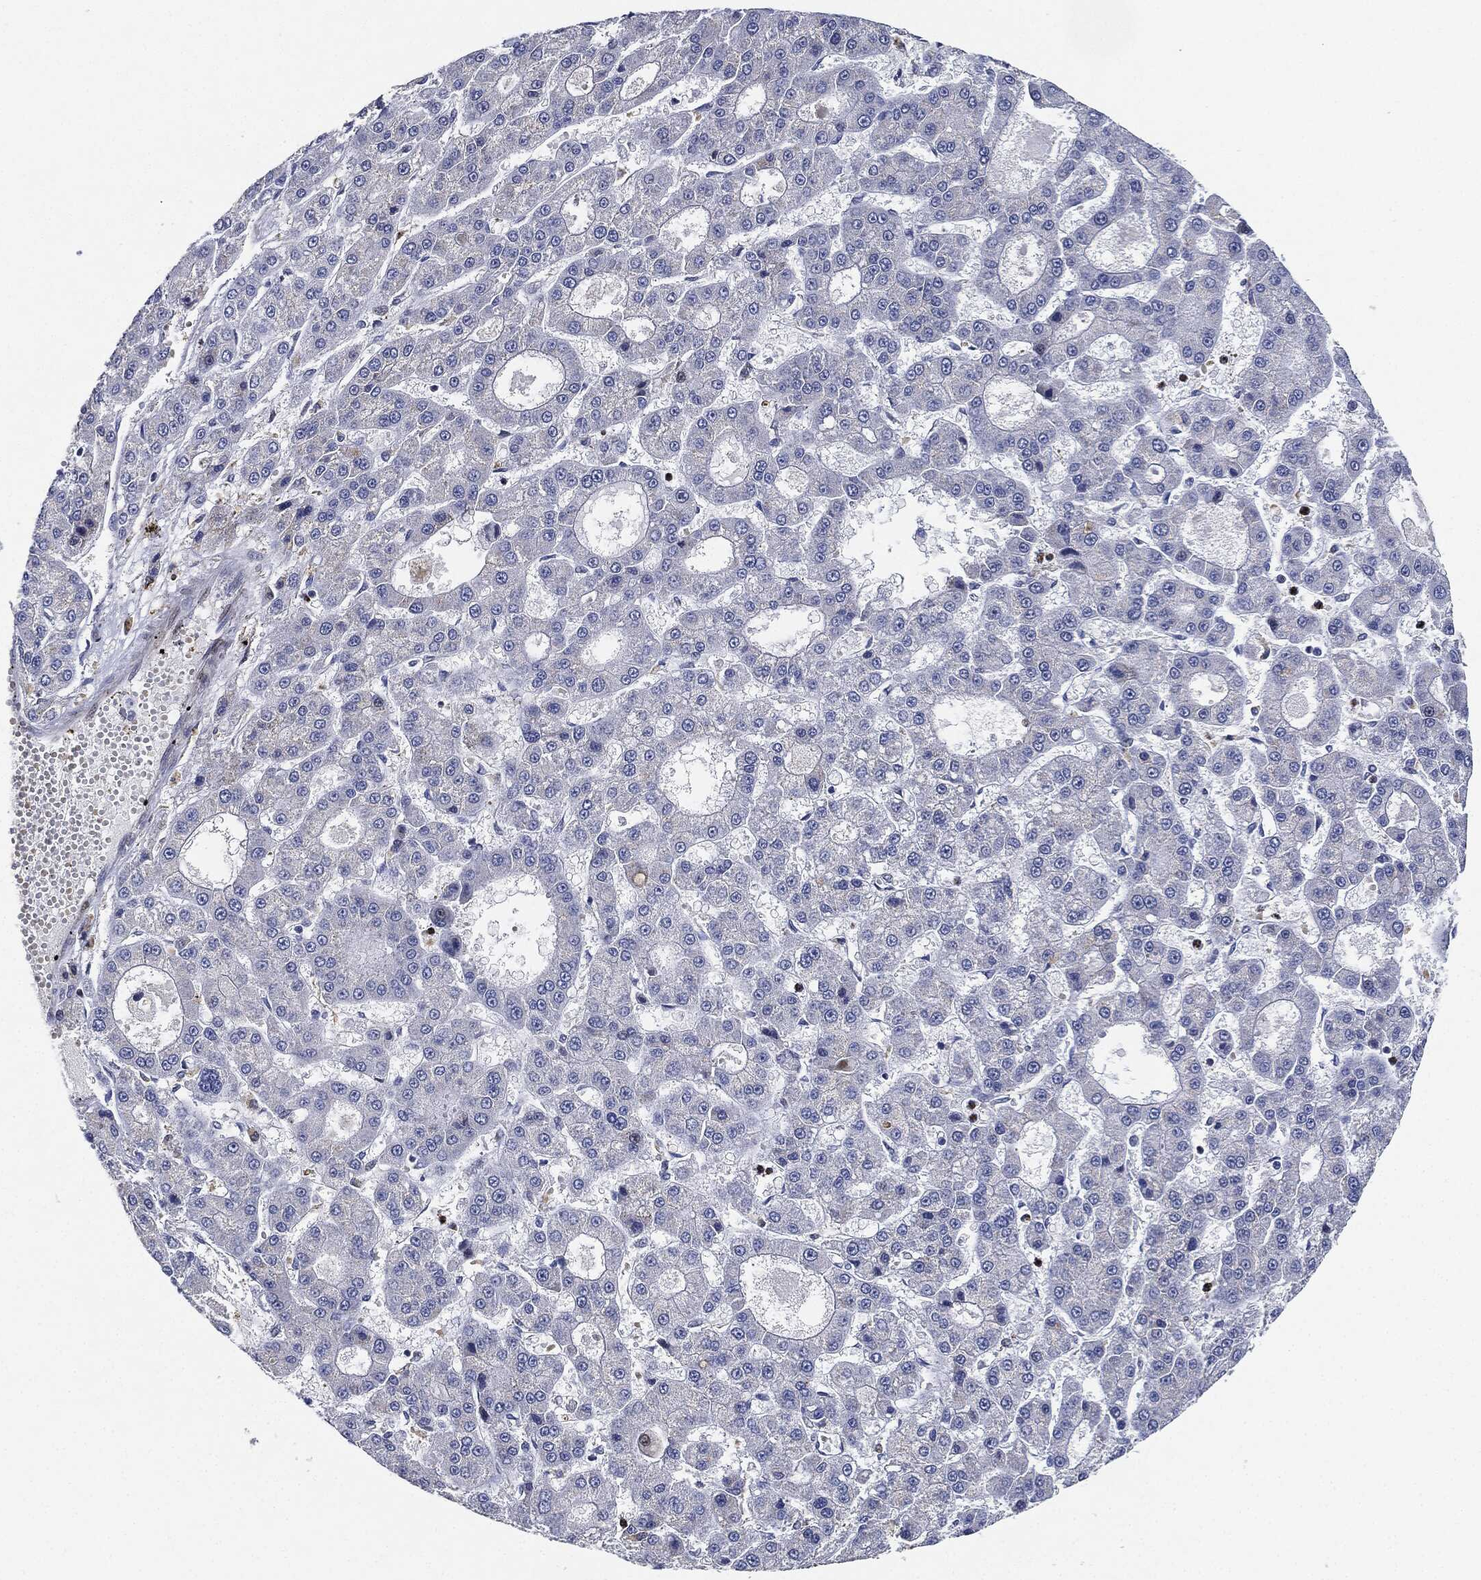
{"staining": {"intensity": "negative", "quantity": "none", "location": "none"}, "tissue": "liver cancer", "cell_type": "Tumor cells", "image_type": "cancer", "snomed": [{"axis": "morphology", "description": "Carcinoma, Hepatocellular, NOS"}, {"axis": "topography", "description": "Liver"}], "caption": "Histopathology image shows no protein staining in tumor cells of liver hepatocellular carcinoma tissue. (DAB immunohistochemistry (IHC), high magnification).", "gene": "NANOS3", "patient": {"sex": "male", "age": 70}}